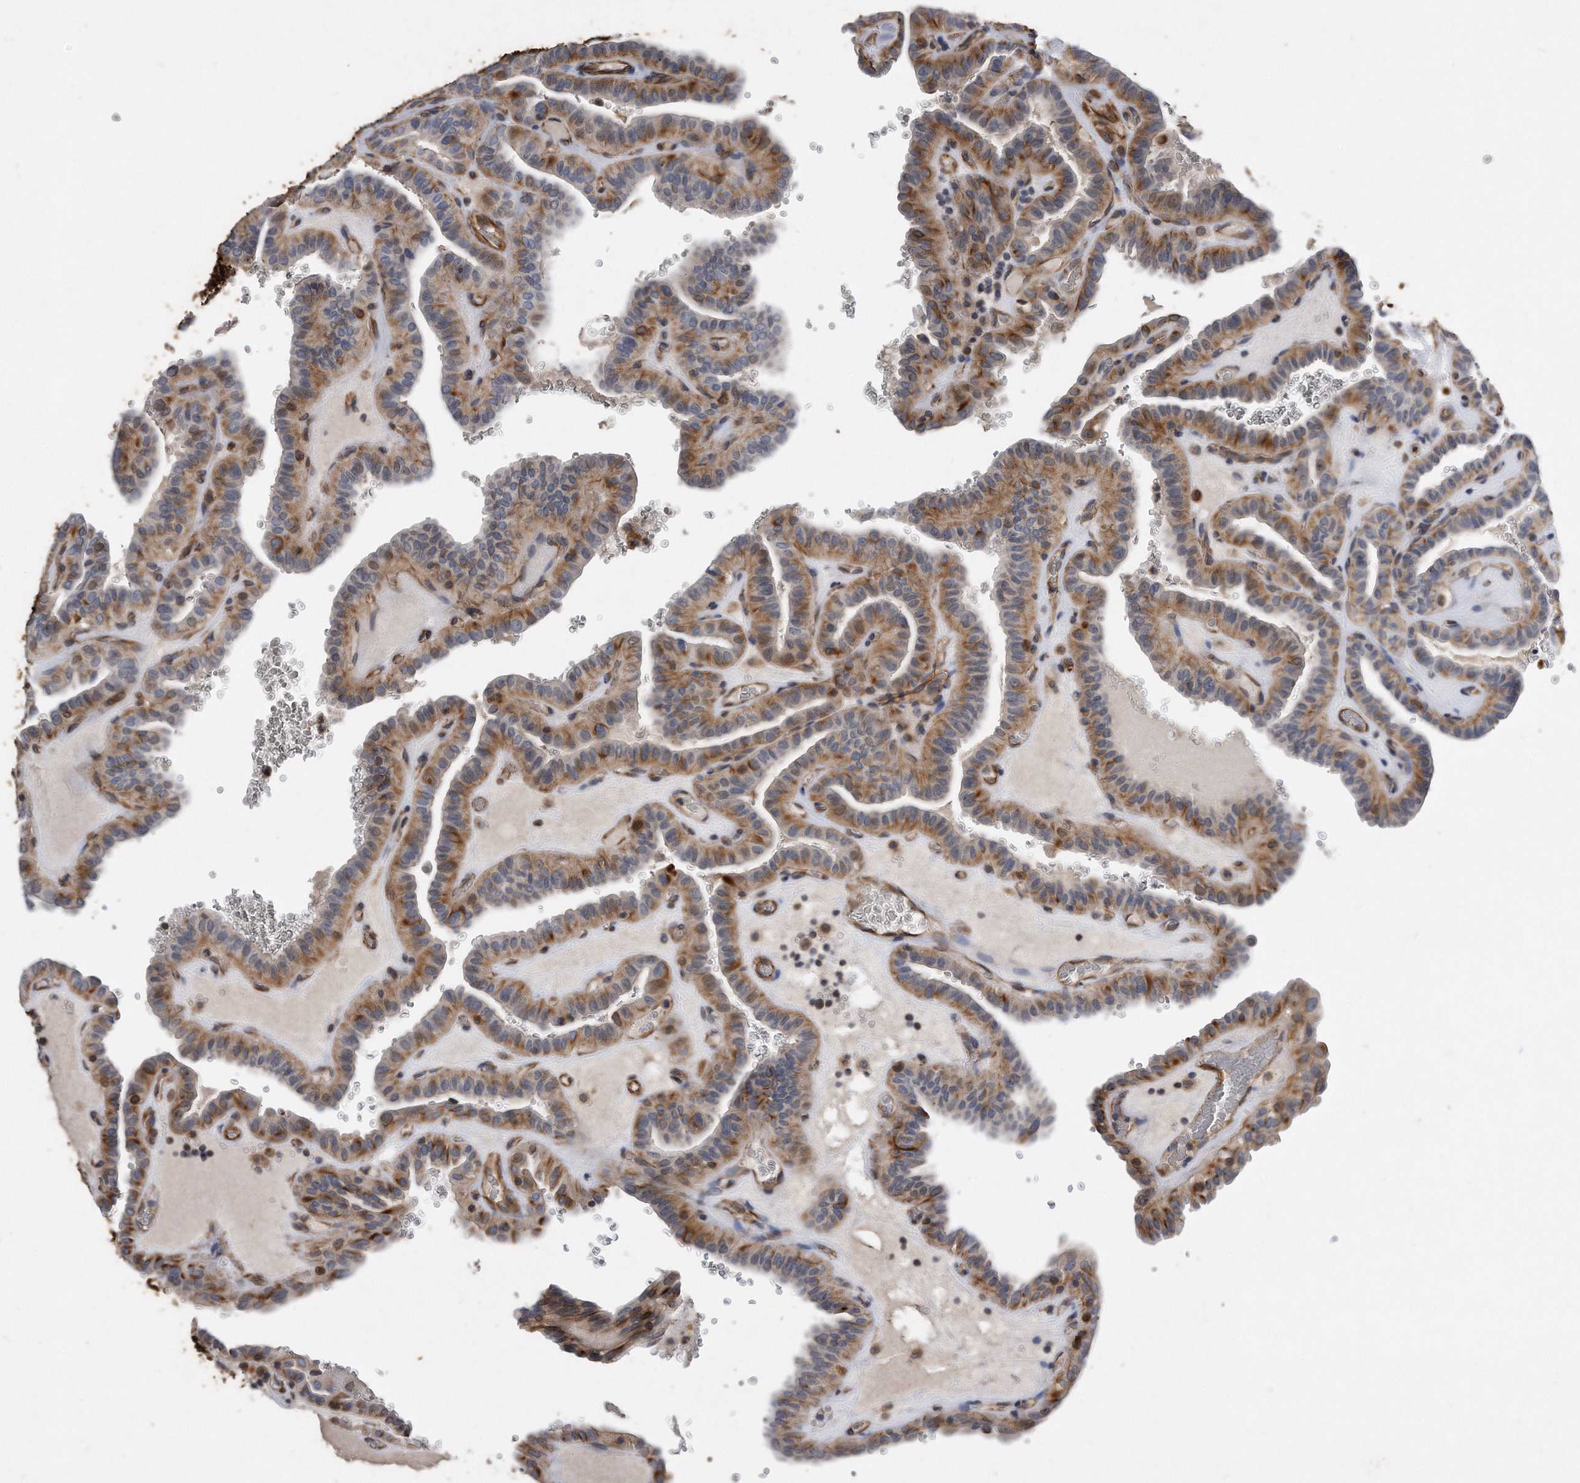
{"staining": {"intensity": "moderate", "quantity": ">75%", "location": "cytoplasmic/membranous"}, "tissue": "thyroid cancer", "cell_type": "Tumor cells", "image_type": "cancer", "snomed": [{"axis": "morphology", "description": "Papillary adenocarcinoma, NOS"}, {"axis": "topography", "description": "Thyroid gland"}], "caption": "Immunohistochemistry (IHC) micrograph of human thyroid papillary adenocarcinoma stained for a protein (brown), which reveals medium levels of moderate cytoplasmic/membranous expression in approximately >75% of tumor cells.", "gene": "GPC1", "patient": {"sex": "male", "age": 77}}